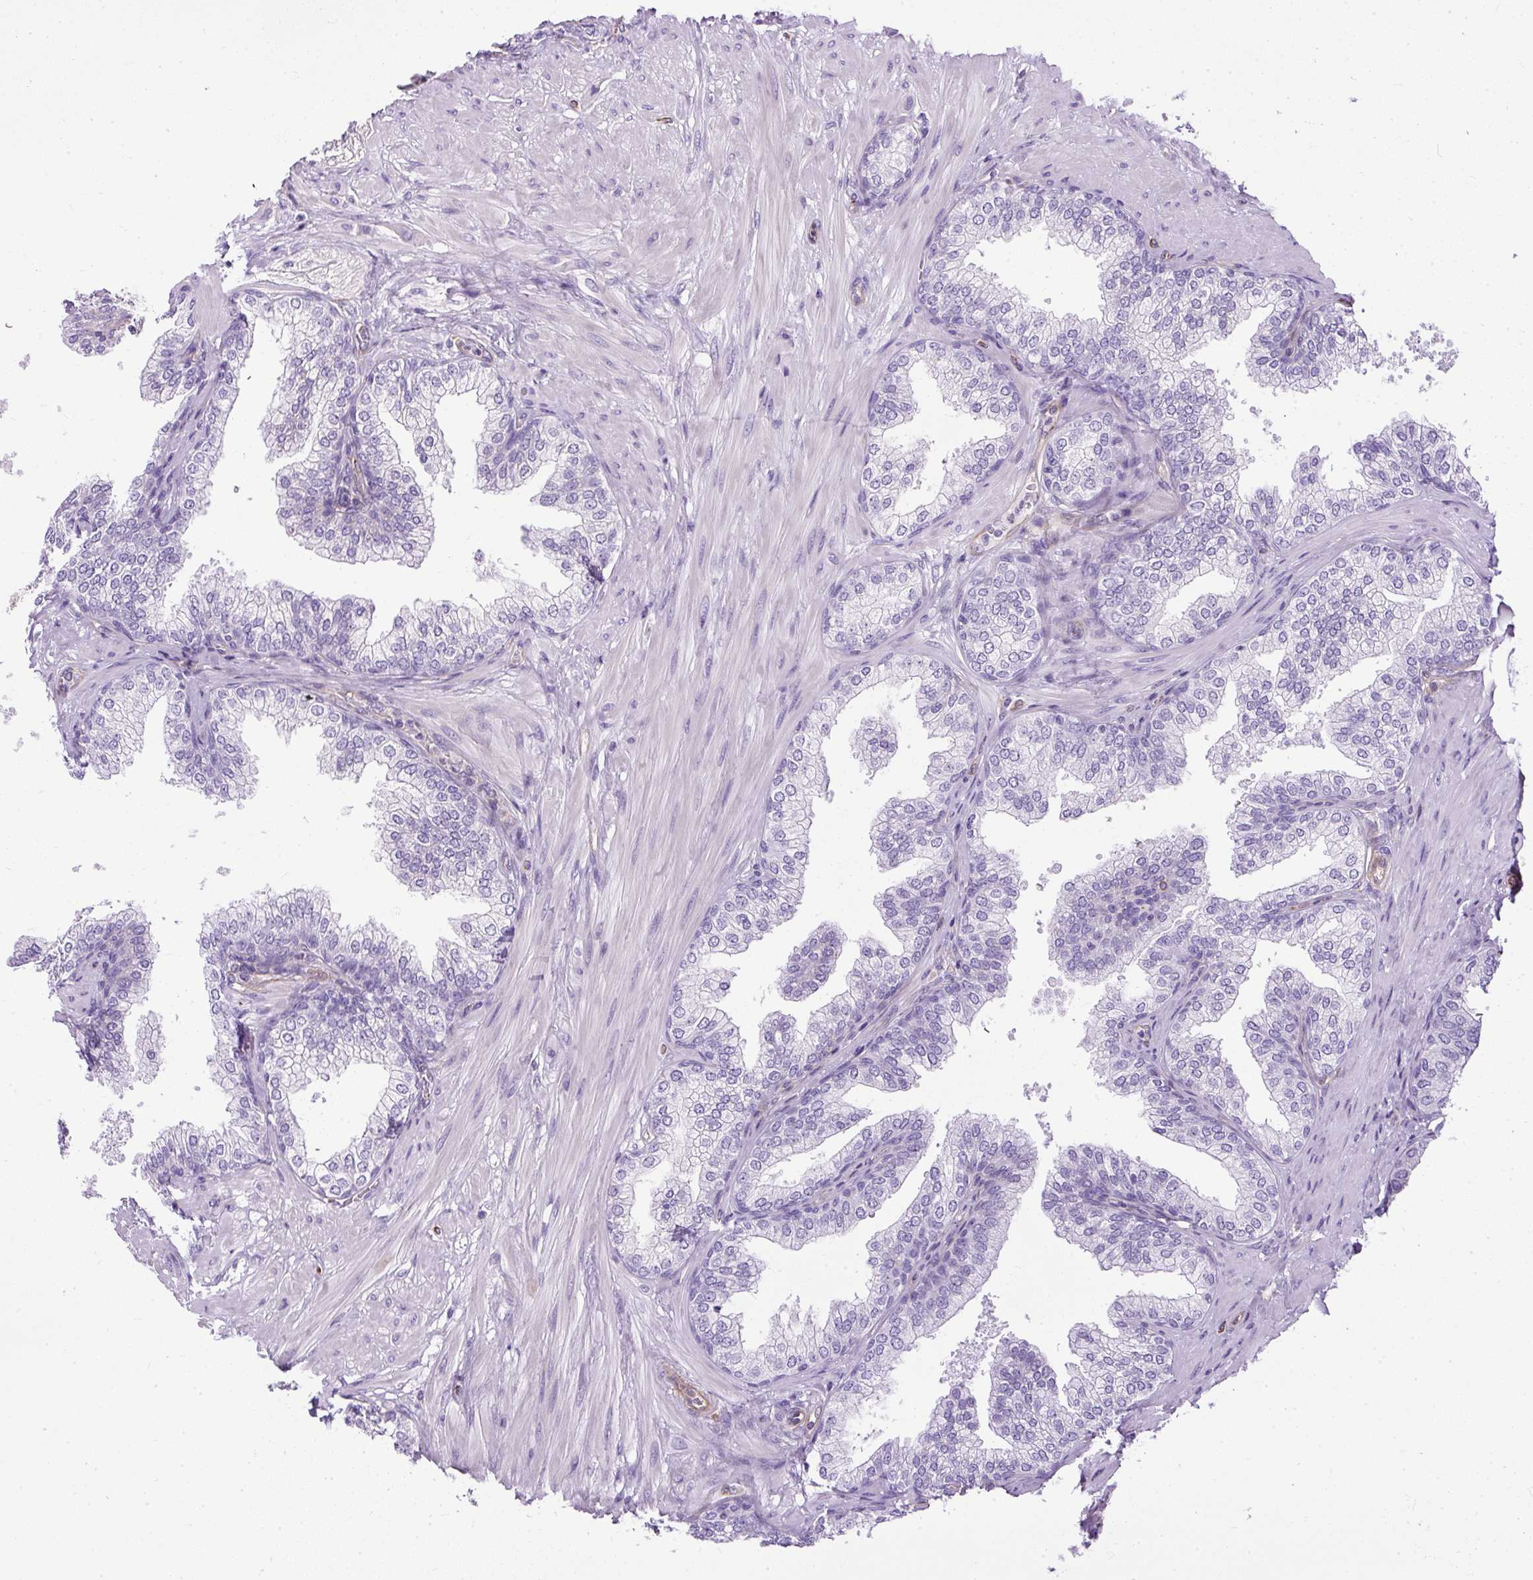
{"staining": {"intensity": "negative", "quantity": "none", "location": "none"}, "tissue": "prostate", "cell_type": "Glandular cells", "image_type": "normal", "snomed": [{"axis": "morphology", "description": "Normal tissue, NOS"}, {"axis": "topography", "description": "Prostate"}], "caption": "This is a histopathology image of immunohistochemistry (IHC) staining of unremarkable prostate, which shows no positivity in glandular cells.", "gene": "PLS1", "patient": {"sex": "male", "age": 60}}